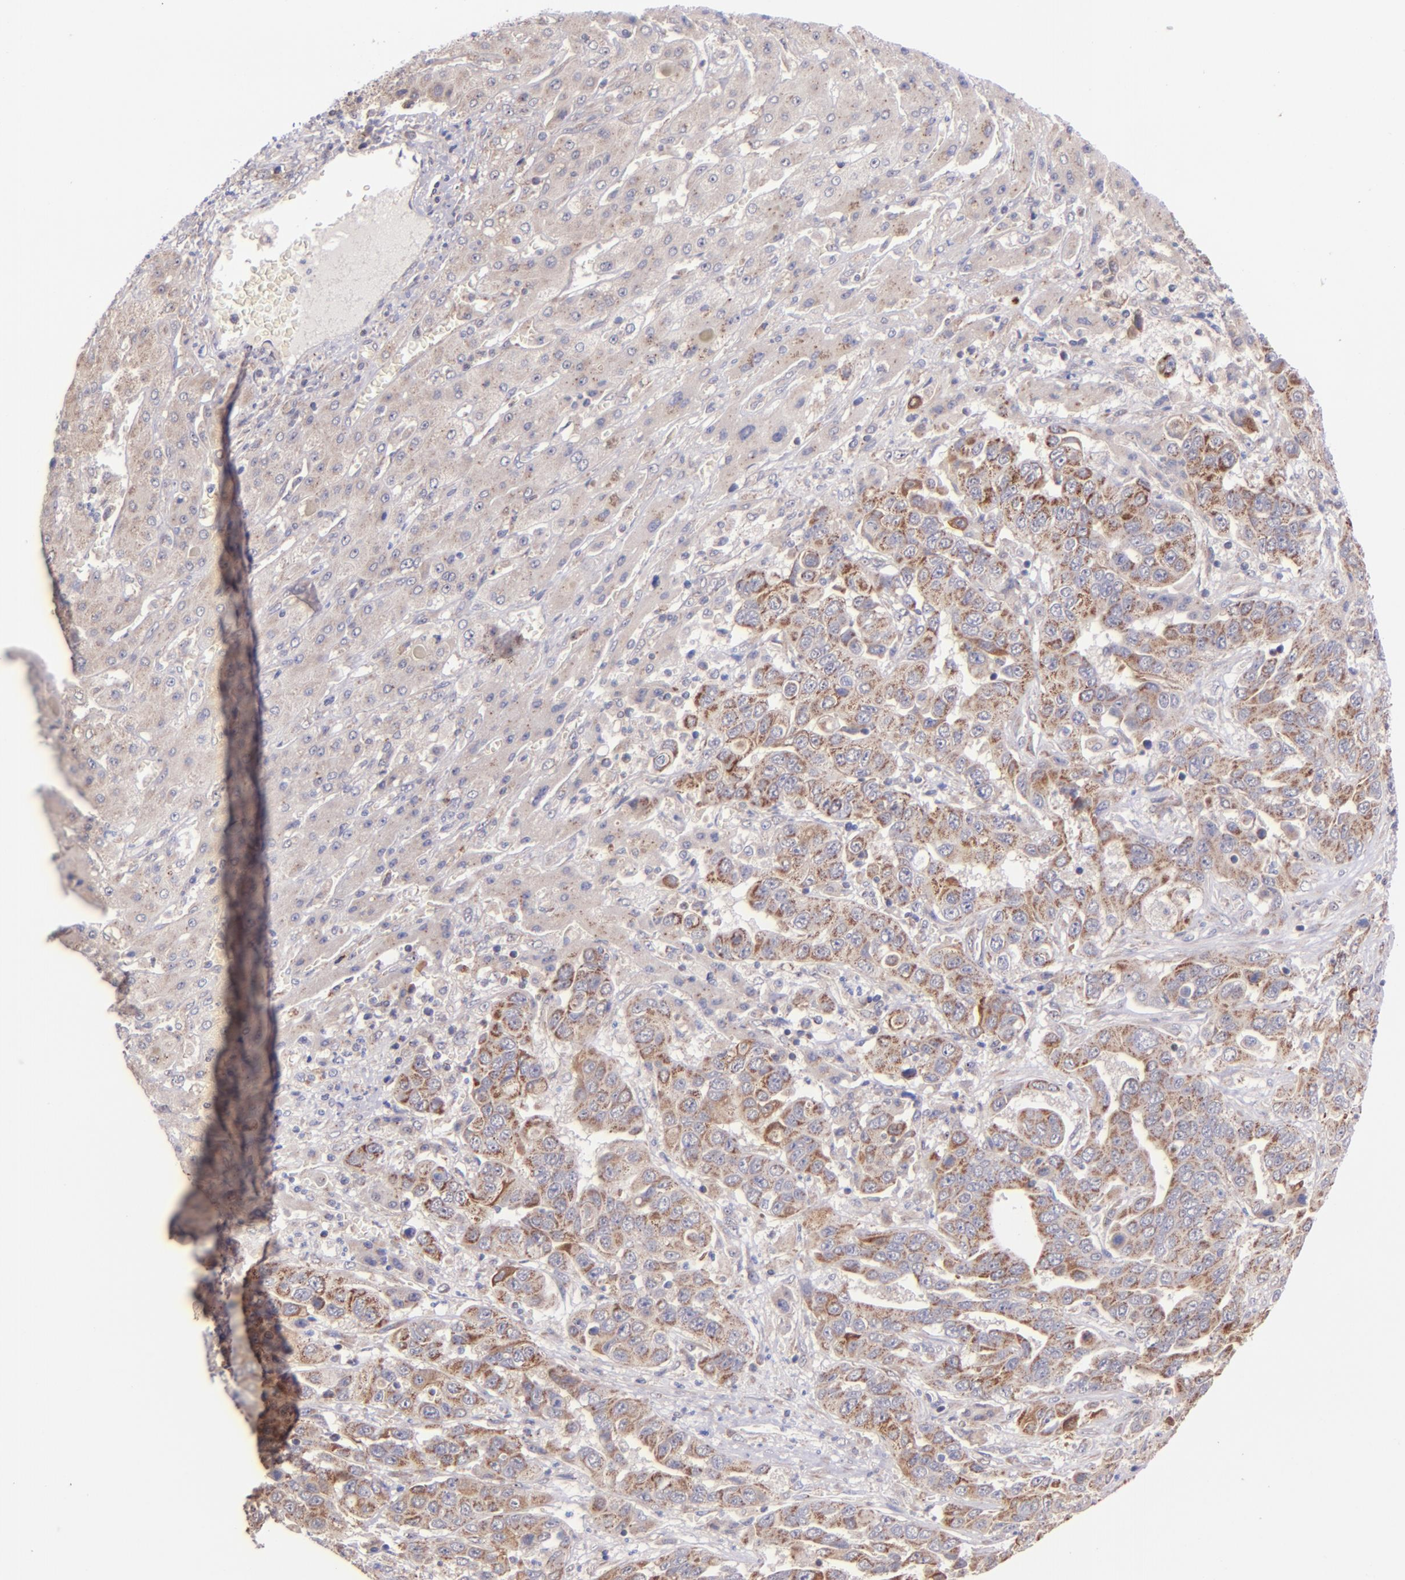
{"staining": {"intensity": "moderate", "quantity": "25%-75%", "location": "cytoplasmic/membranous"}, "tissue": "liver cancer", "cell_type": "Tumor cells", "image_type": "cancer", "snomed": [{"axis": "morphology", "description": "Cholangiocarcinoma"}, {"axis": "topography", "description": "Liver"}], "caption": "Approximately 25%-75% of tumor cells in human liver cancer display moderate cytoplasmic/membranous protein expression as visualized by brown immunohistochemical staining.", "gene": "SHC1", "patient": {"sex": "female", "age": 52}}